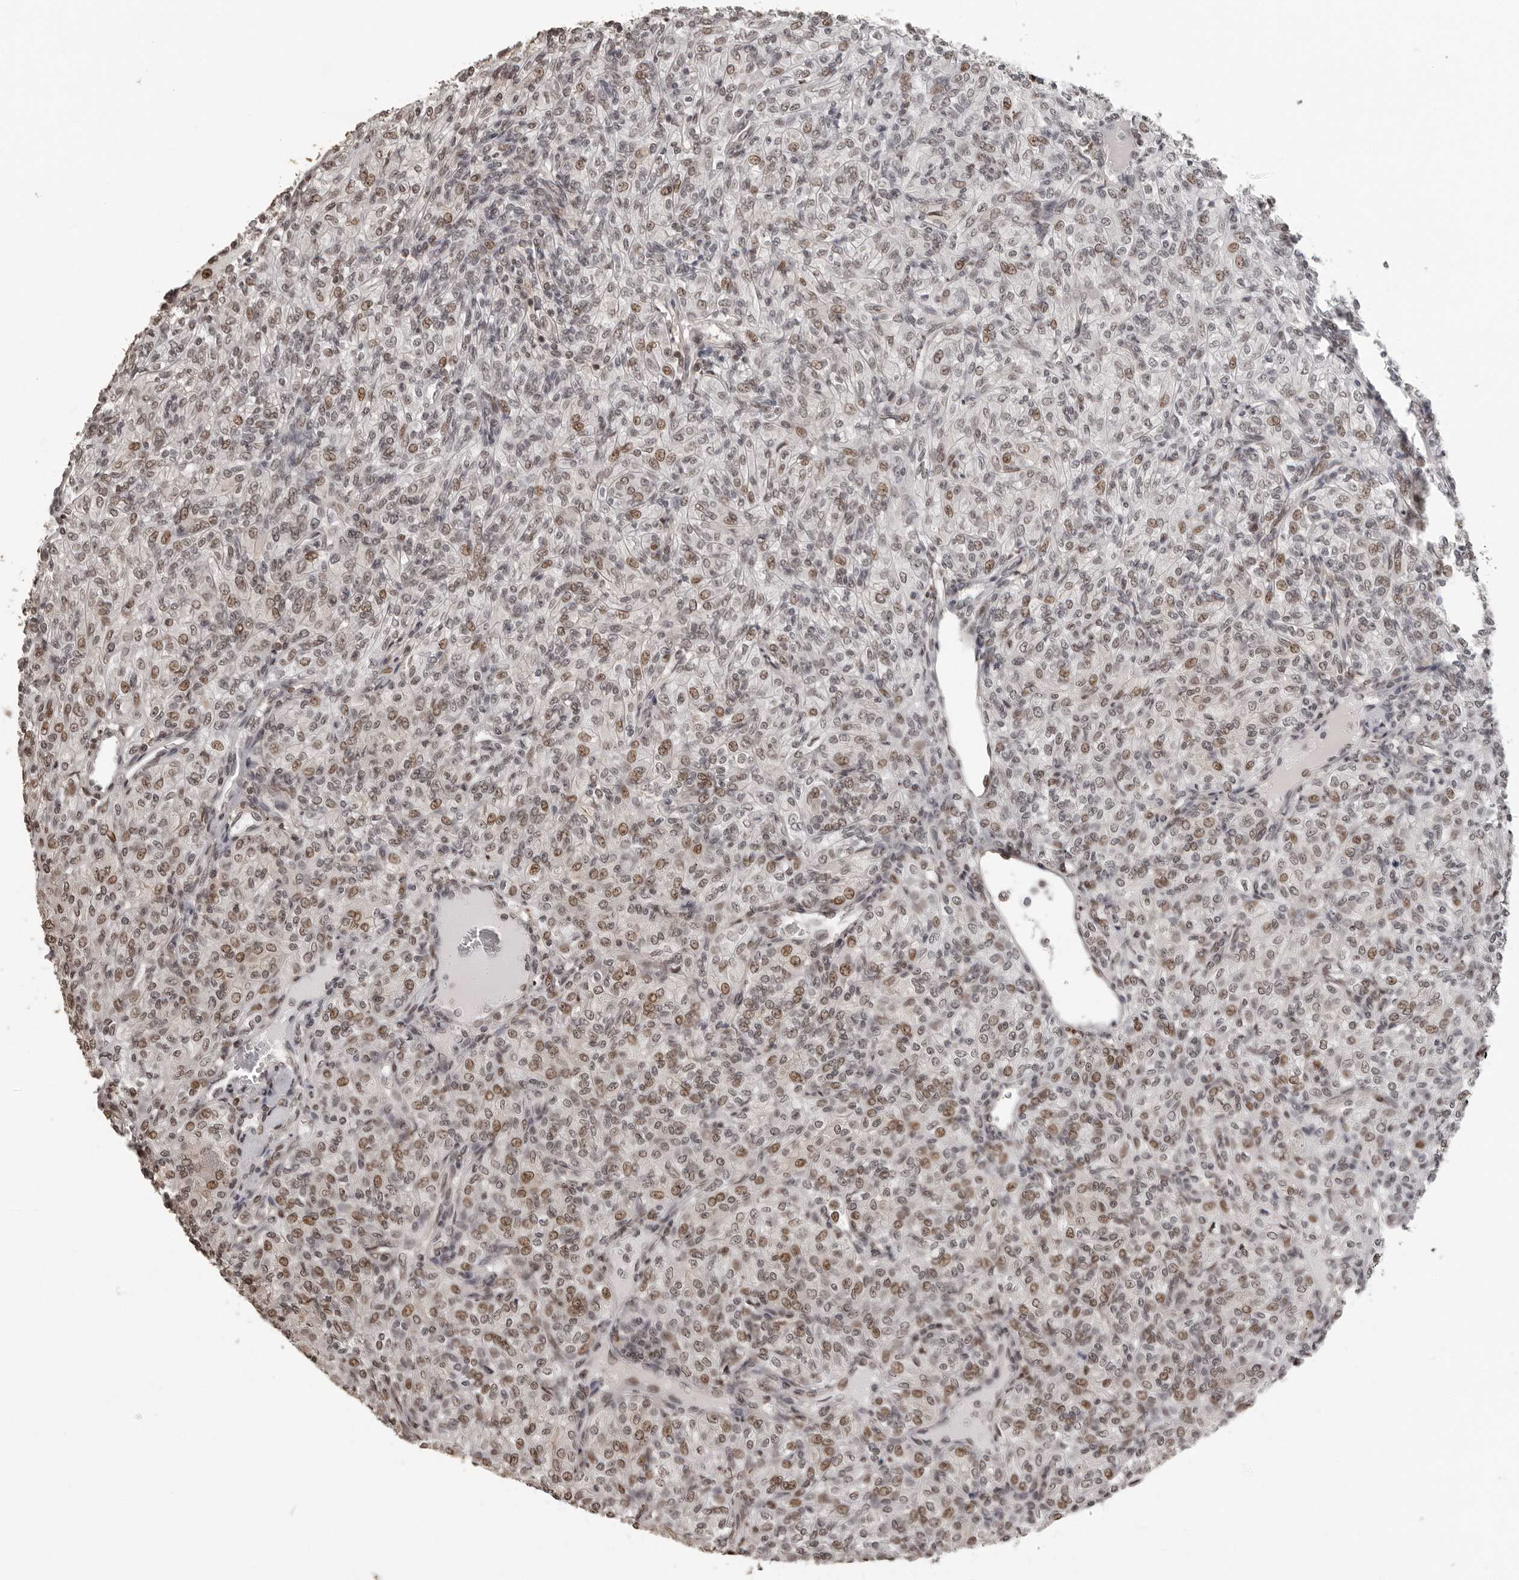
{"staining": {"intensity": "moderate", "quantity": "25%-75%", "location": "nuclear"}, "tissue": "renal cancer", "cell_type": "Tumor cells", "image_type": "cancer", "snomed": [{"axis": "morphology", "description": "Adenocarcinoma, NOS"}, {"axis": "topography", "description": "Kidney"}], "caption": "The photomicrograph displays a brown stain indicating the presence of a protein in the nuclear of tumor cells in renal cancer. (DAB IHC, brown staining for protein, blue staining for nuclei).", "gene": "ORC1", "patient": {"sex": "male", "age": 77}}